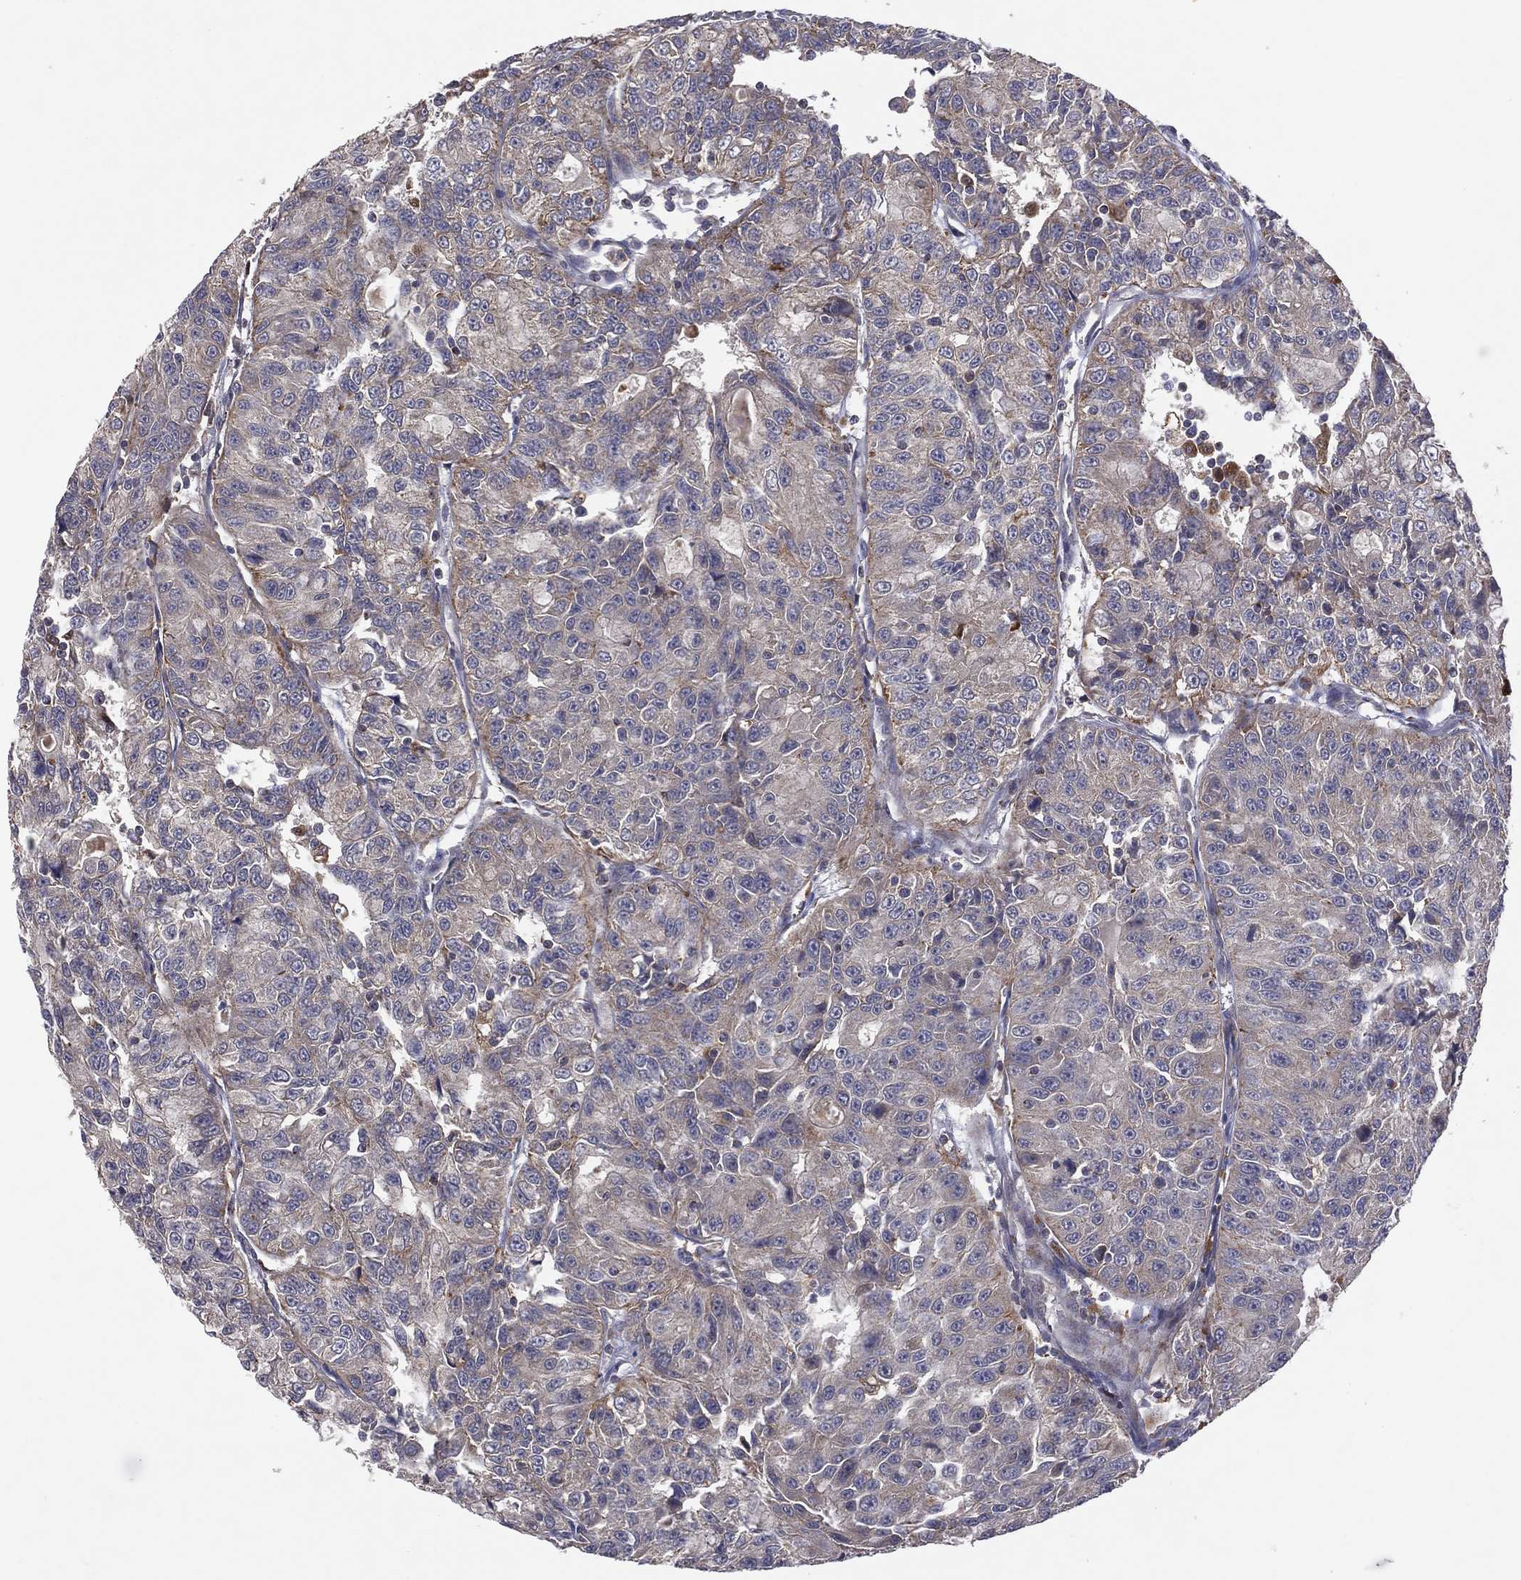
{"staining": {"intensity": "moderate", "quantity": "<25%", "location": "cytoplasmic/membranous"}, "tissue": "urothelial cancer", "cell_type": "Tumor cells", "image_type": "cancer", "snomed": [{"axis": "morphology", "description": "Urothelial carcinoma, NOS"}, {"axis": "morphology", "description": "Urothelial carcinoma, High grade"}, {"axis": "topography", "description": "Urinary bladder"}], "caption": "Urothelial cancer stained with a brown dye demonstrates moderate cytoplasmic/membranous positive positivity in approximately <25% of tumor cells.", "gene": "STARD3", "patient": {"sex": "female", "age": 73}}